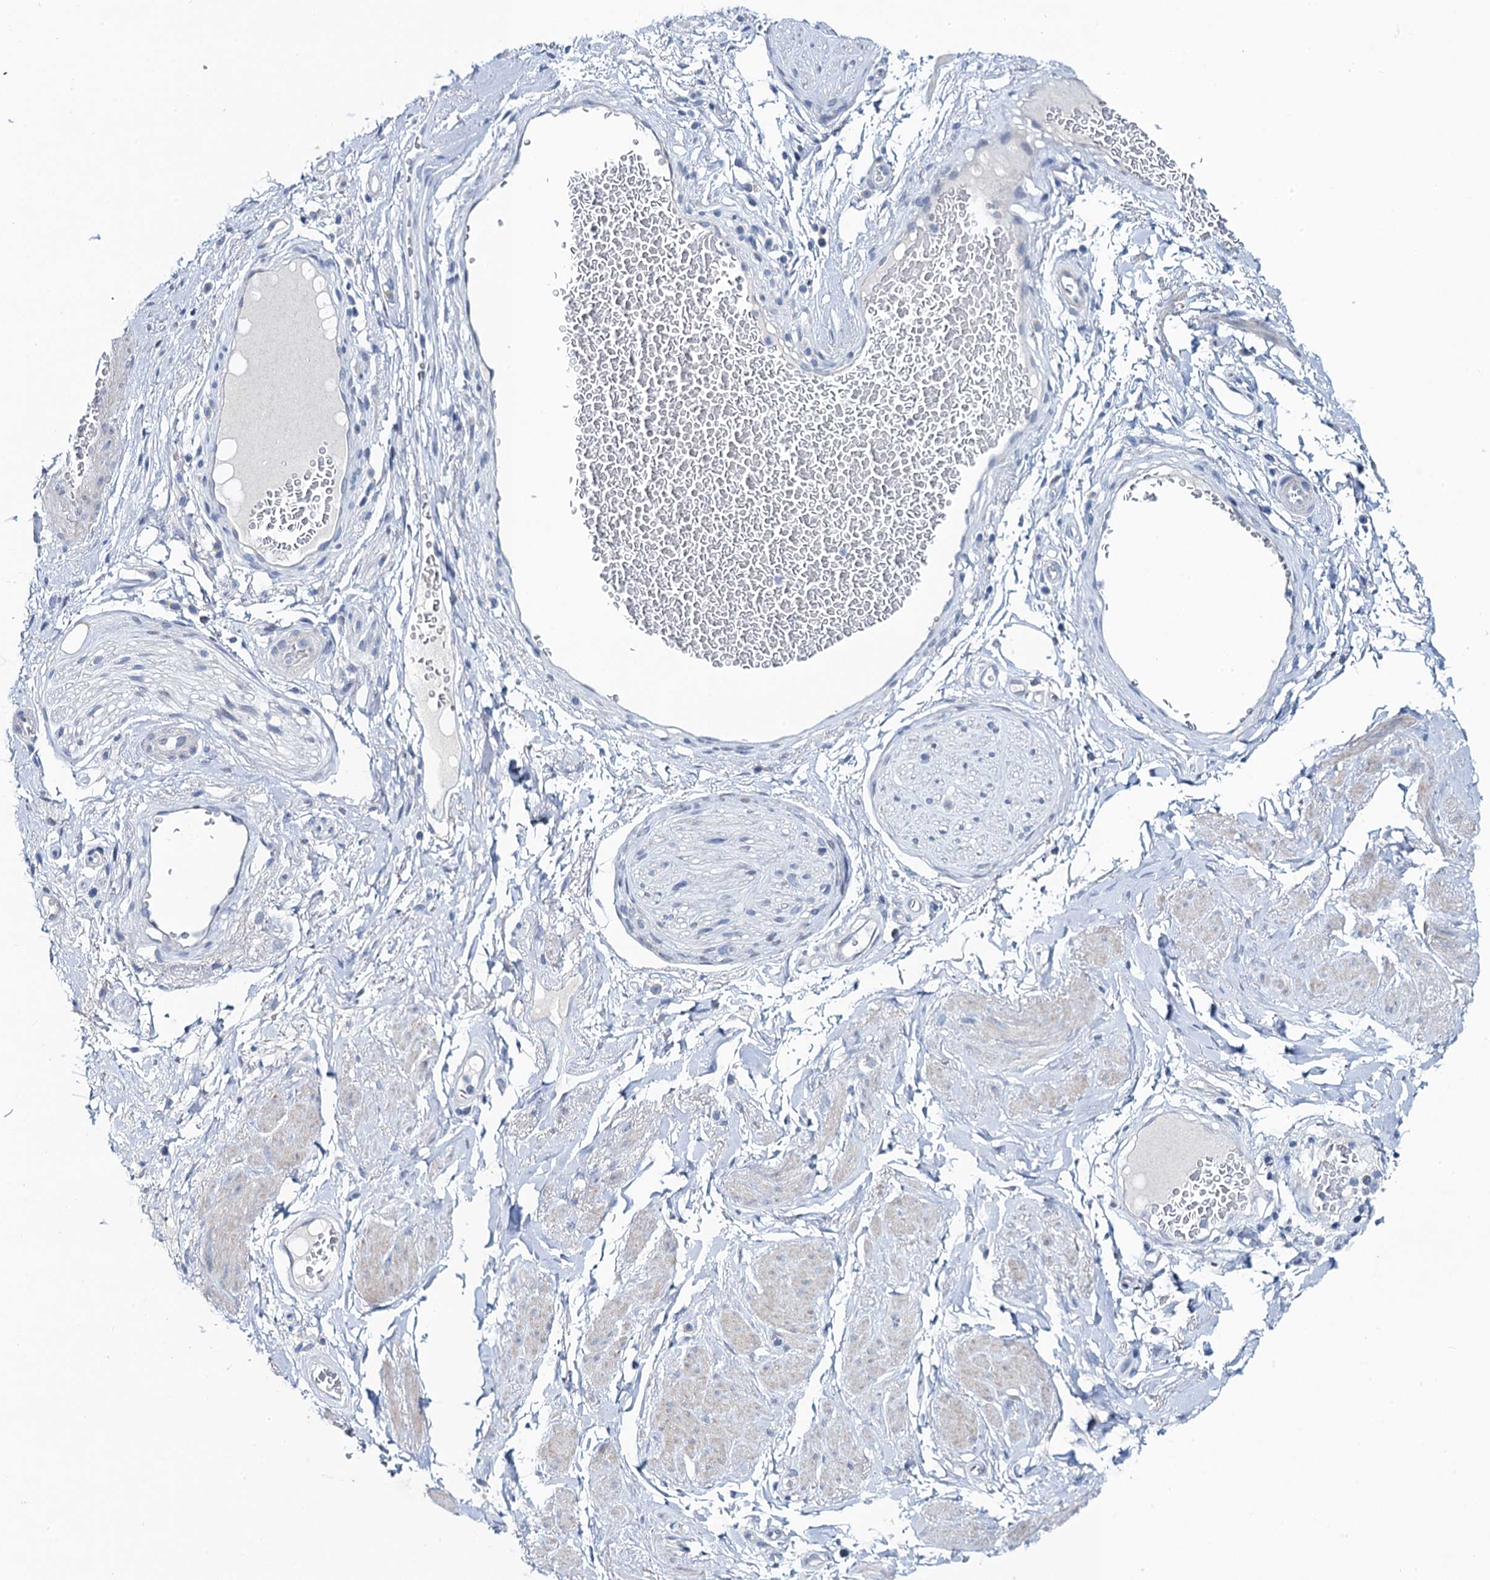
{"staining": {"intensity": "negative", "quantity": "none", "location": "none"}, "tissue": "adipose tissue", "cell_type": "Adipocytes", "image_type": "normal", "snomed": [{"axis": "morphology", "description": "Normal tissue, NOS"}, {"axis": "morphology", "description": "Adenocarcinoma, NOS"}, {"axis": "topography", "description": "Rectum"}, {"axis": "topography", "description": "Vagina"}, {"axis": "topography", "description": "Peripheral nerve tissue"}], "caption": "The immunohistochemistry image has no significant expression in adipocytes of adipose tissue. Brightfield microscopy of immunohistochemistry stained with DAB (brown) and hematoxylin (blue), captured at high magnification.", "gene": "TOX3", "patient": {"sex": "female", "age": 71}}